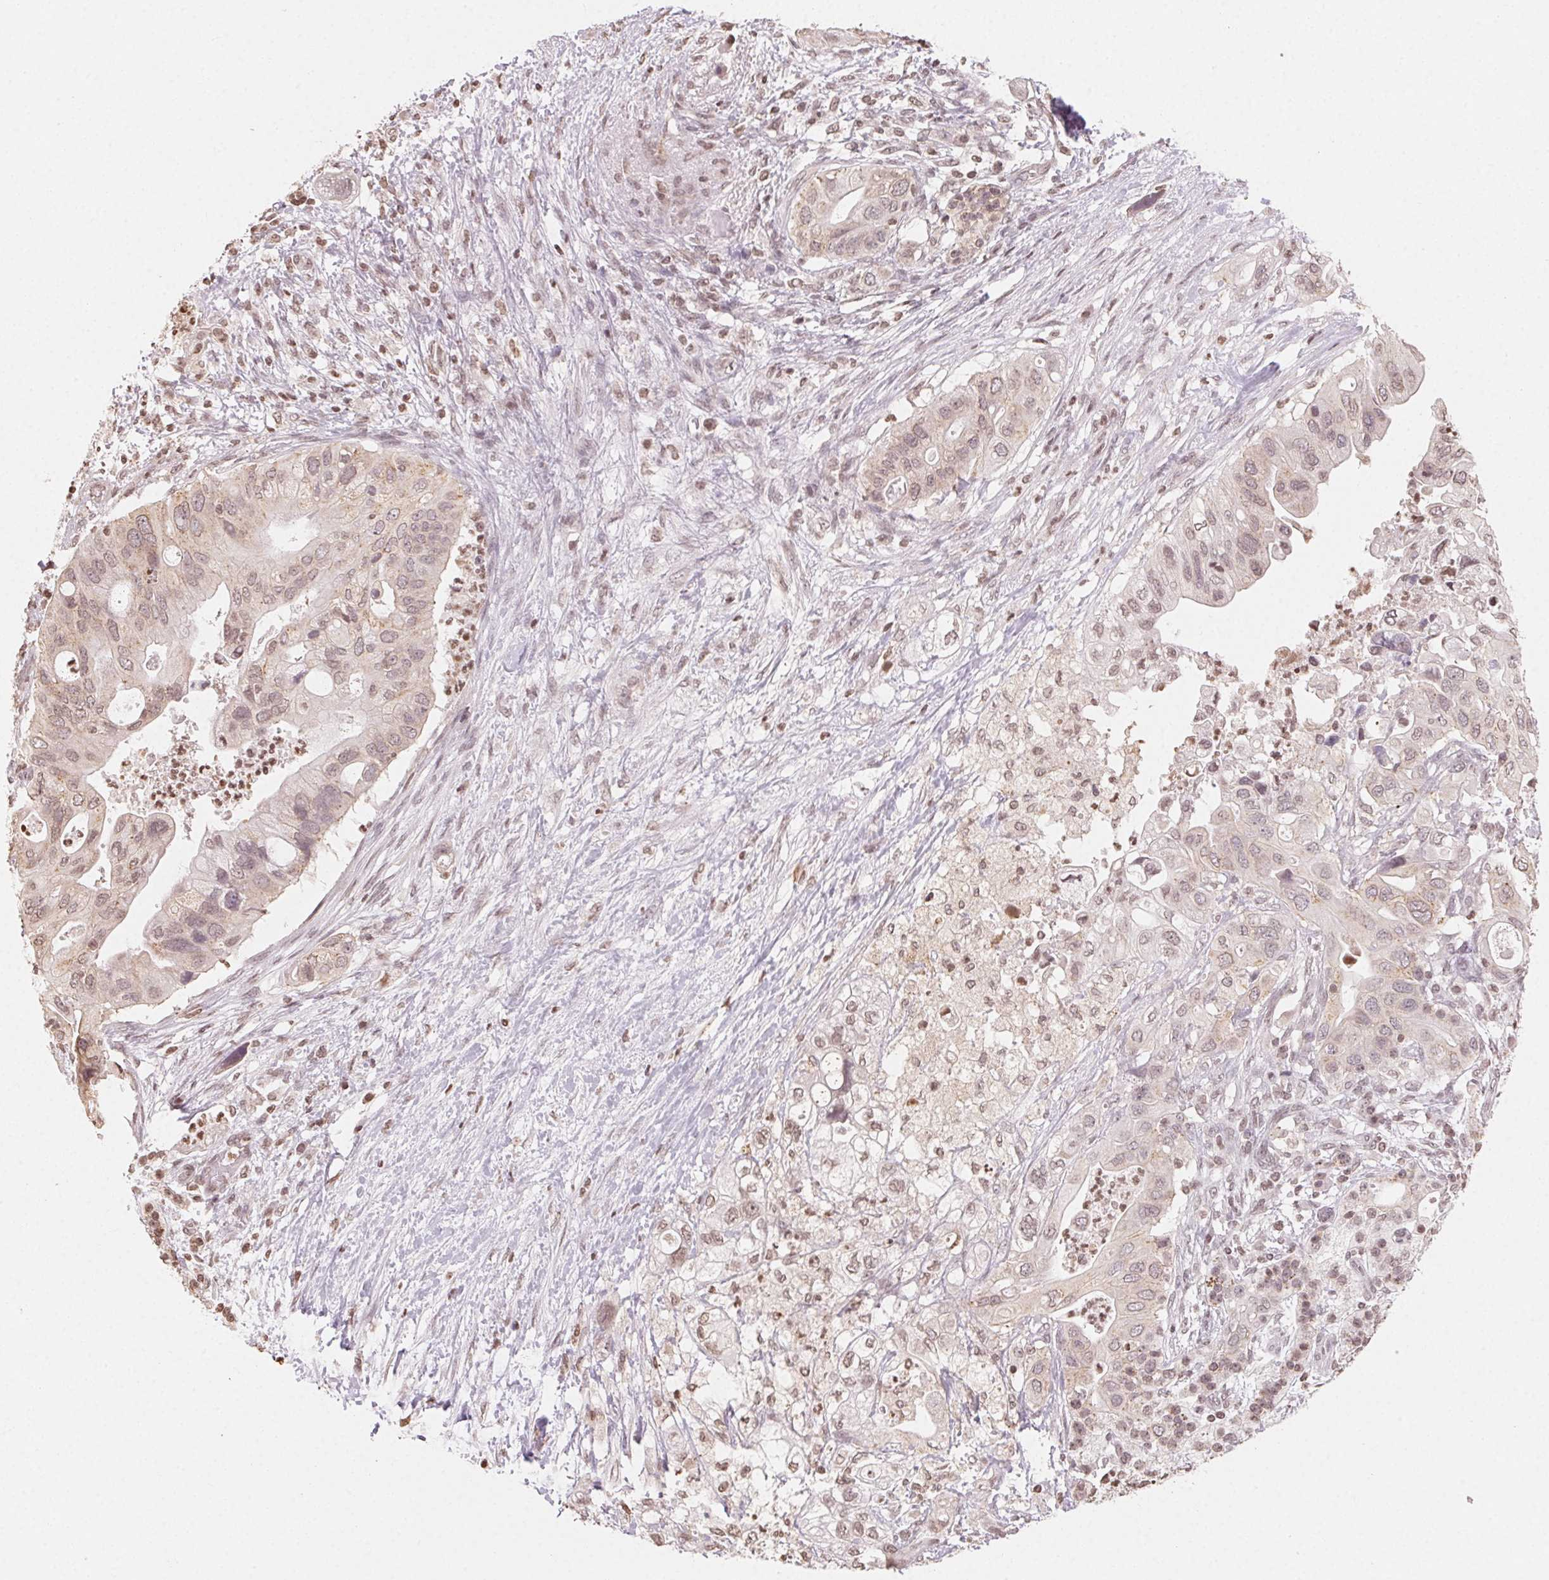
{"staining": {"intensity": "weak", "quantity": "<25%", "location": "cytoplasmic/membranous,nuclear"}, "tissue": "pancreatic cancer", "cell_type": "Tumor cells", "image_type": "cancer", "snomed": [{"axis": "morphology", "description": "Adenocarcinoma, NOS"}, {"axis": "topography", "description": "Pancreas"}], "caption": "The image demonstrates no staining of tumor cells in pancreatic cancer.", "gene": "TBP", "patient": {"sex": "female", "age": 72}}